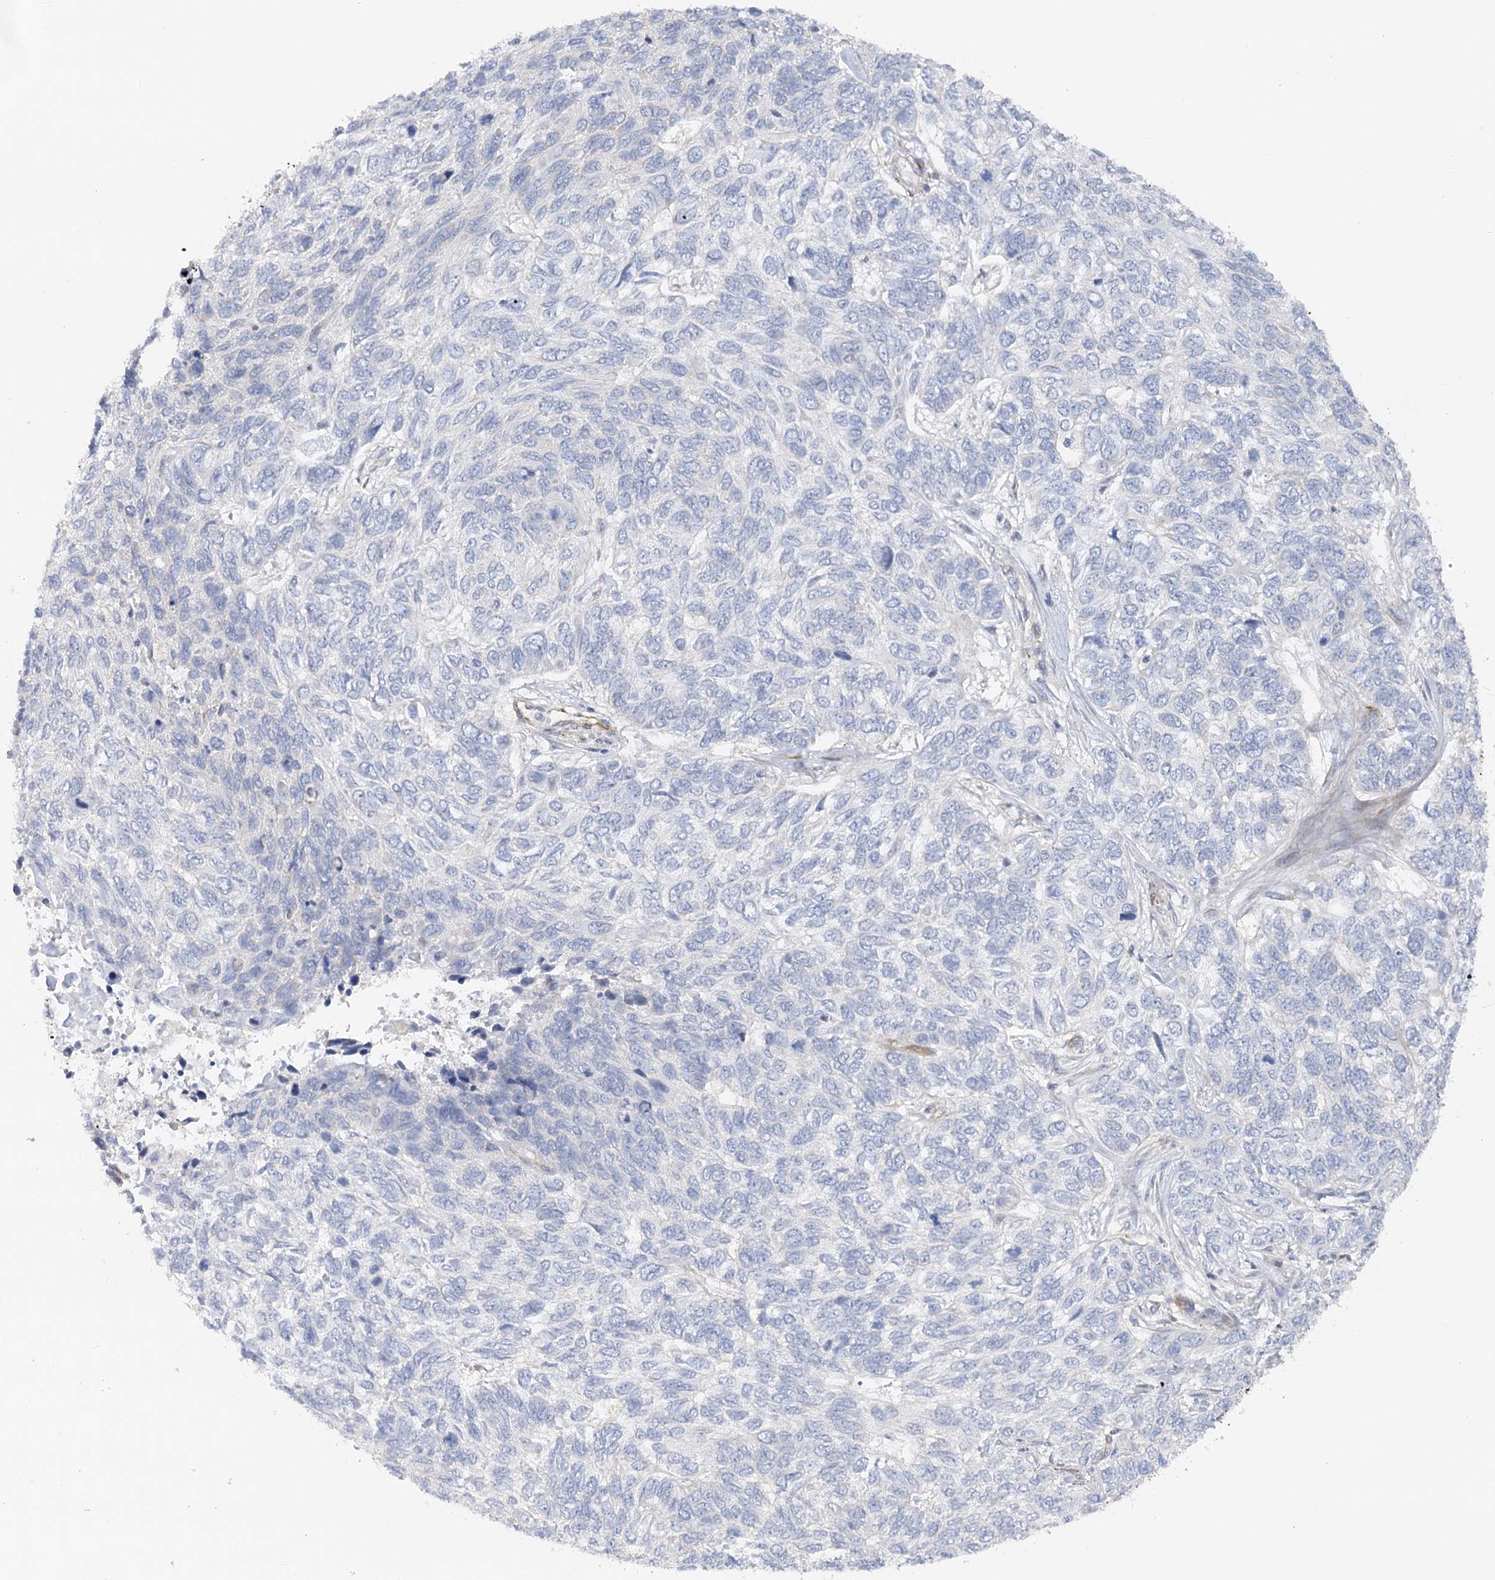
{"staining": {"intensity": "negative", "quantity": "none", "location": "none"}, "tissue": "skin cancer", "cell_type": "Tumor cells", "image_type": "cancer", "snomed": [{"axis": "morphology", "description": "Basal cell carcinoma"}, {"axis": "topography", "description": "Skin"}], "caption": "Tumor cells show no significant positivity in skin cancer. (Immunohistochemistry, brightfield microscopy, high magnification).", "gene": "NELL2", "patient": {"sex": "female", "age": 65}}